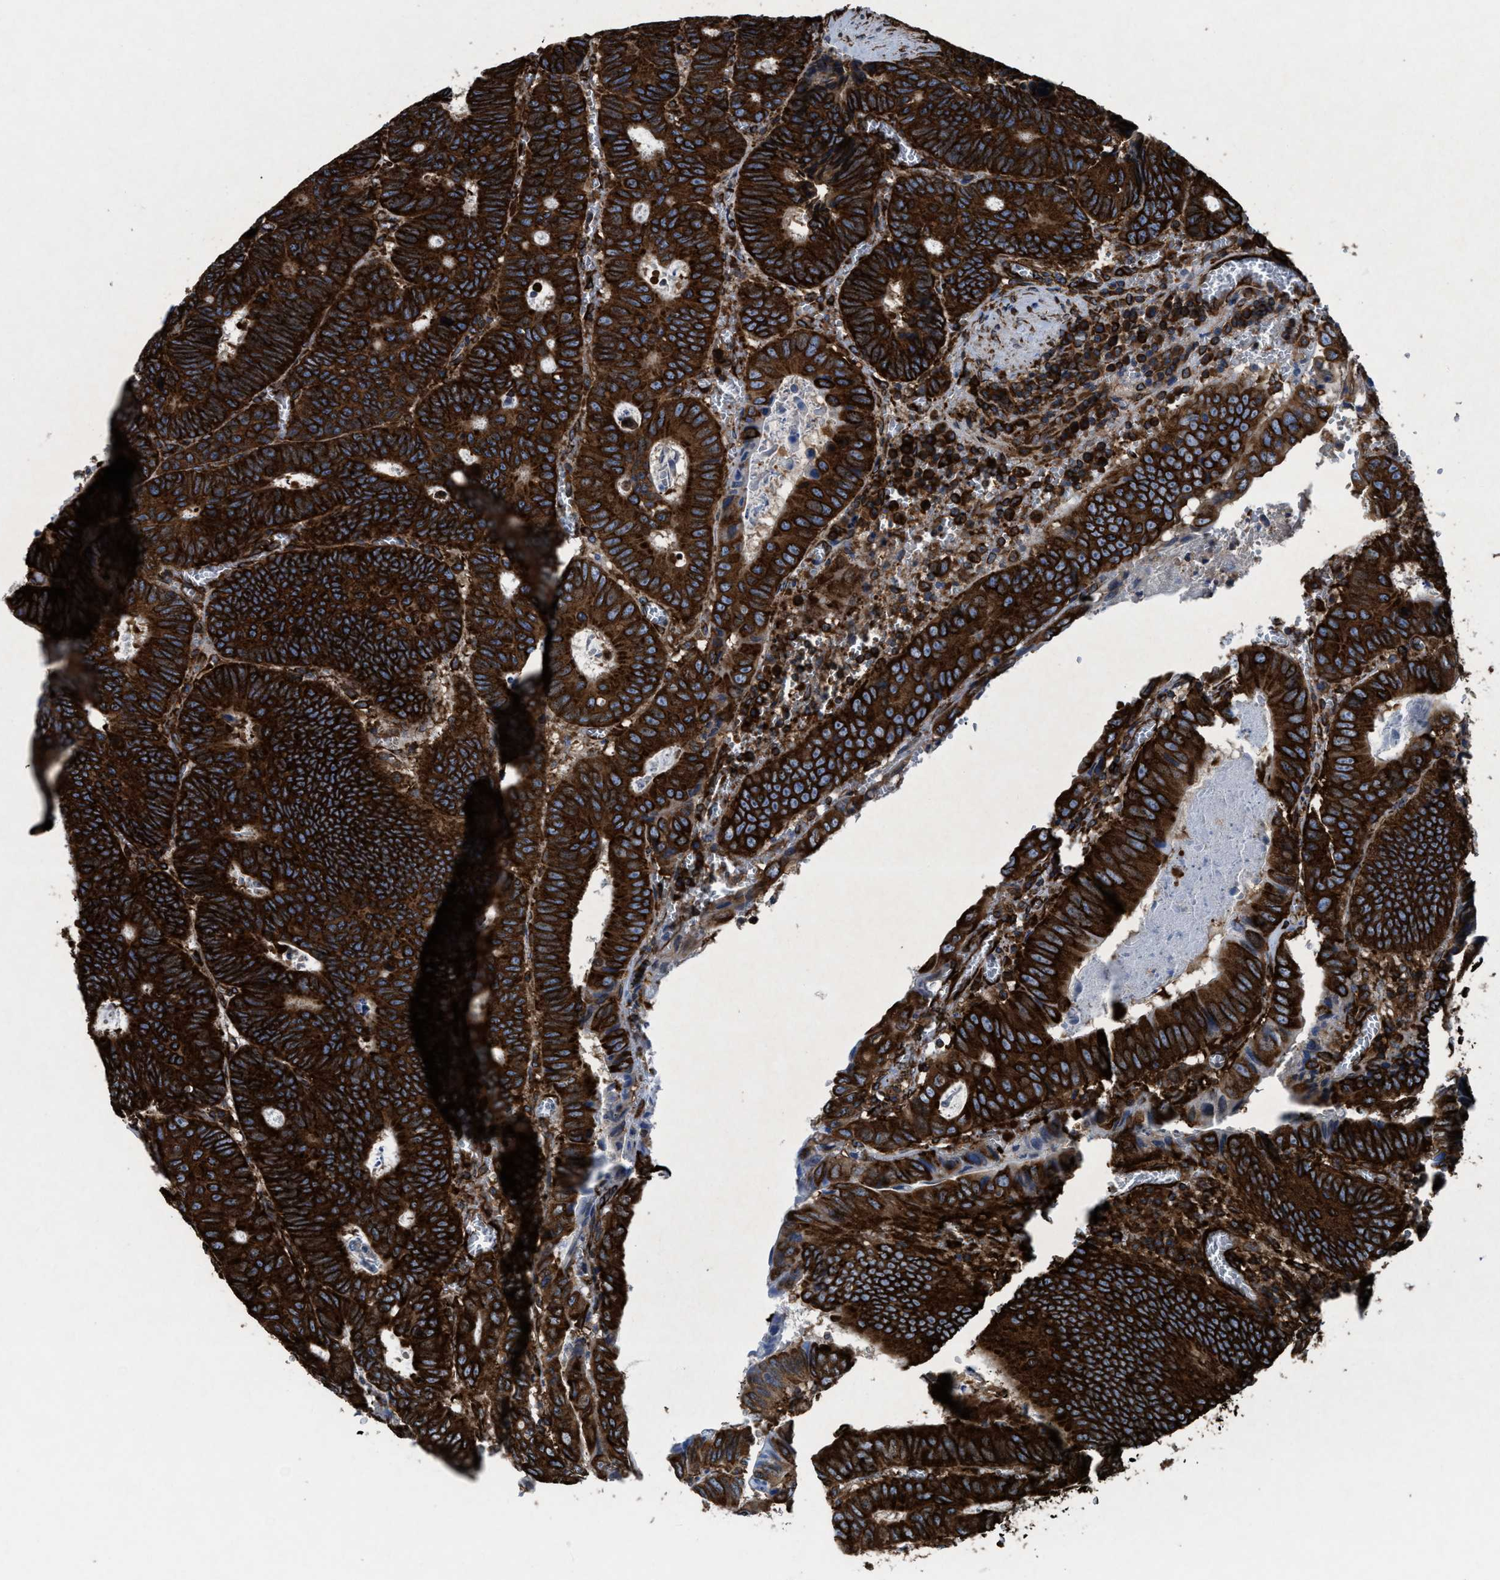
{"staining": {"intensity": "strong", "quantity": ">75%", "location": "cytoplasmic/membranous"}, "tissue": "colorectal cancer", "cell_type": "Tumor cells", "image_type": "cancer", "snomed": [{"axis": "morphology", "description": "Inflammation, NOS"}, {"axis": "morphology", "description": "Adenocarcinoma, NOS"}, {"axis": "topography", "description": "Colon"}], "caption": "Immunohistochemical staining of human colorectal cancer (adenocarcinoma) reveals high levels of strong cytoplasmic/membranous protein staining in about >75% of tumor cells.", "gene": "CAPRIN1", "patient": {"sex": "male", "age": 72}}